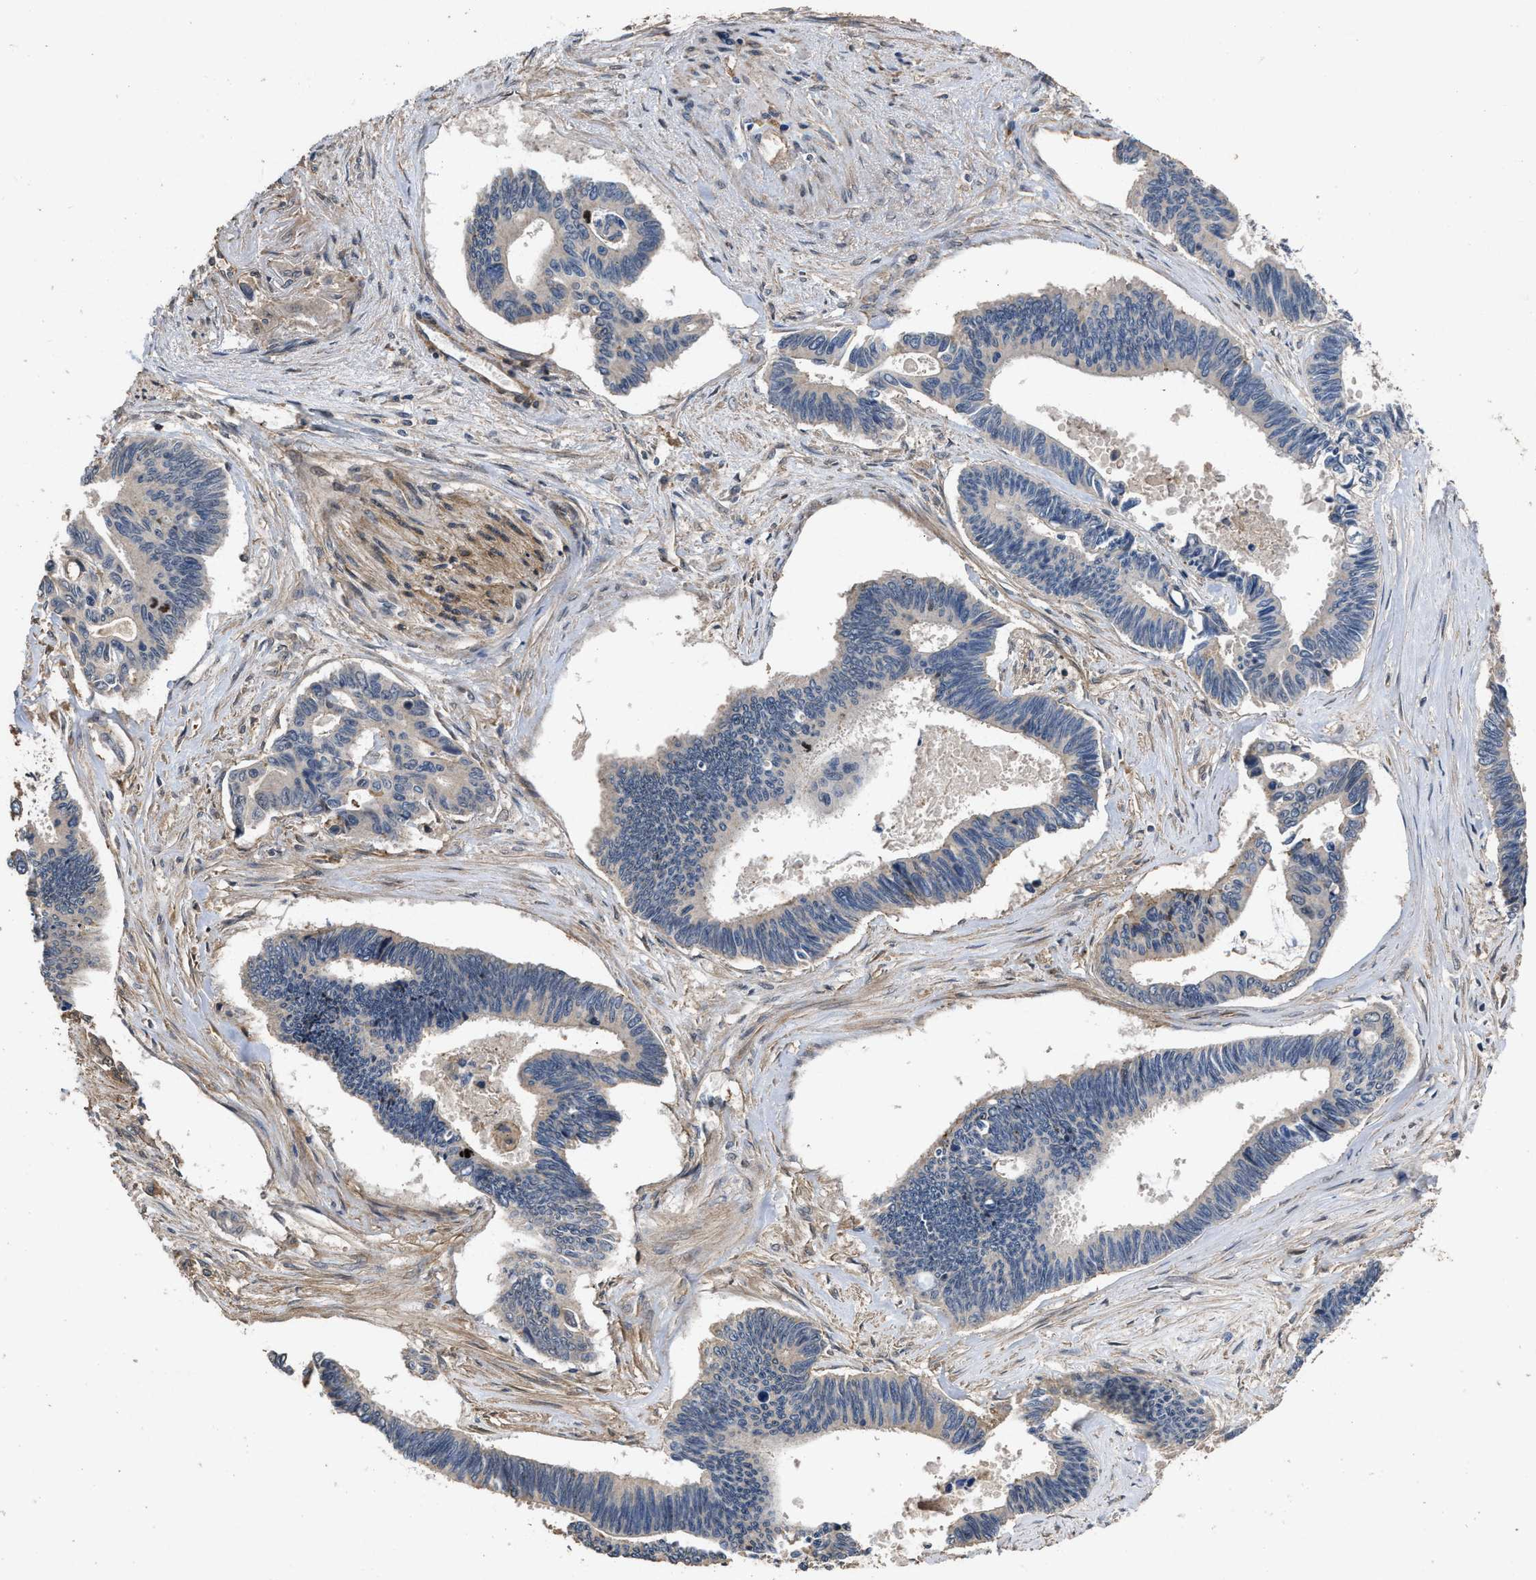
{"staining": {"intensity": "negative", "quantity": "none", "location": "none"}, "tissue": "pancreatic cancer", "cell_type": "Tumor cells", "image_type": "cancer", "snomed": [{"axis": "morphology", "description": "Adenocarcinoma, NOS"}, {"axis": "topography", "description": "Pancreas"}], "caption": "Protein analysis of adenocarcinoma (pancreatic) displays no significant positivity in tumor cells.", "gene": "UTRN", "patient": {"sex": "female", "age": 70}}